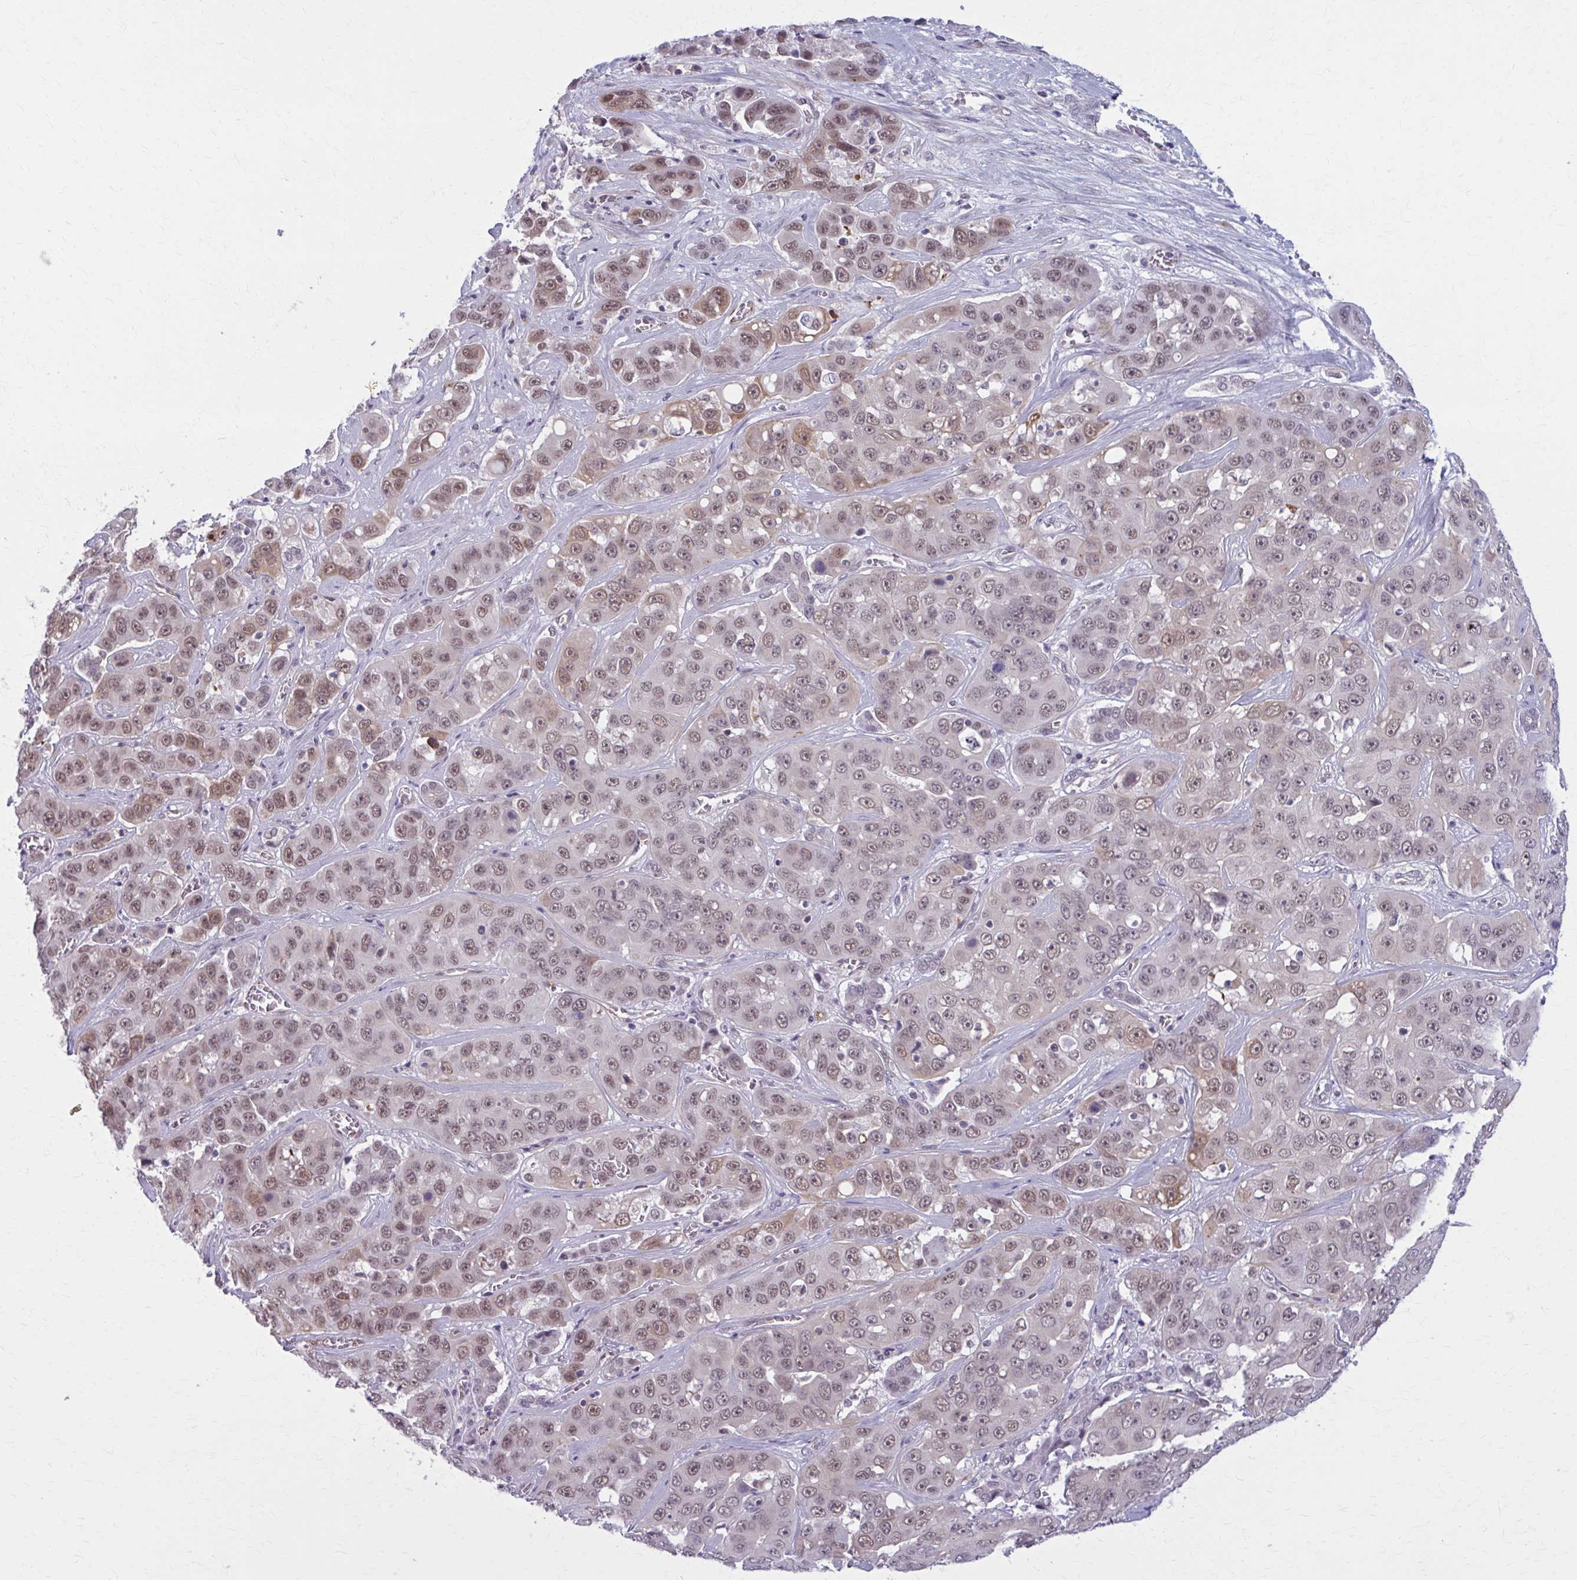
{"staining": {"intensity": "weak", "quantity": ">75%", "location": "cytoplasmic/membranous,nuclear"}, "tissue": "liver cancer", "cell_type": "Tumor cells", "image_type": "cancer", "snomed": [{"axis": "morphology", "description": "Cholangiocarcinoma"}, {"axis": "topography", "description": "Liver"}], "caption": "There is low levels of weak cytoplasmic/membranous and nuclear expression in tumor cells of cholangiocarcinoma (liver), as demonstrated by immunohistochemical staining (brown color).", "gene": "NUMBL", "patient": {"sex": "female", "age": 52}}